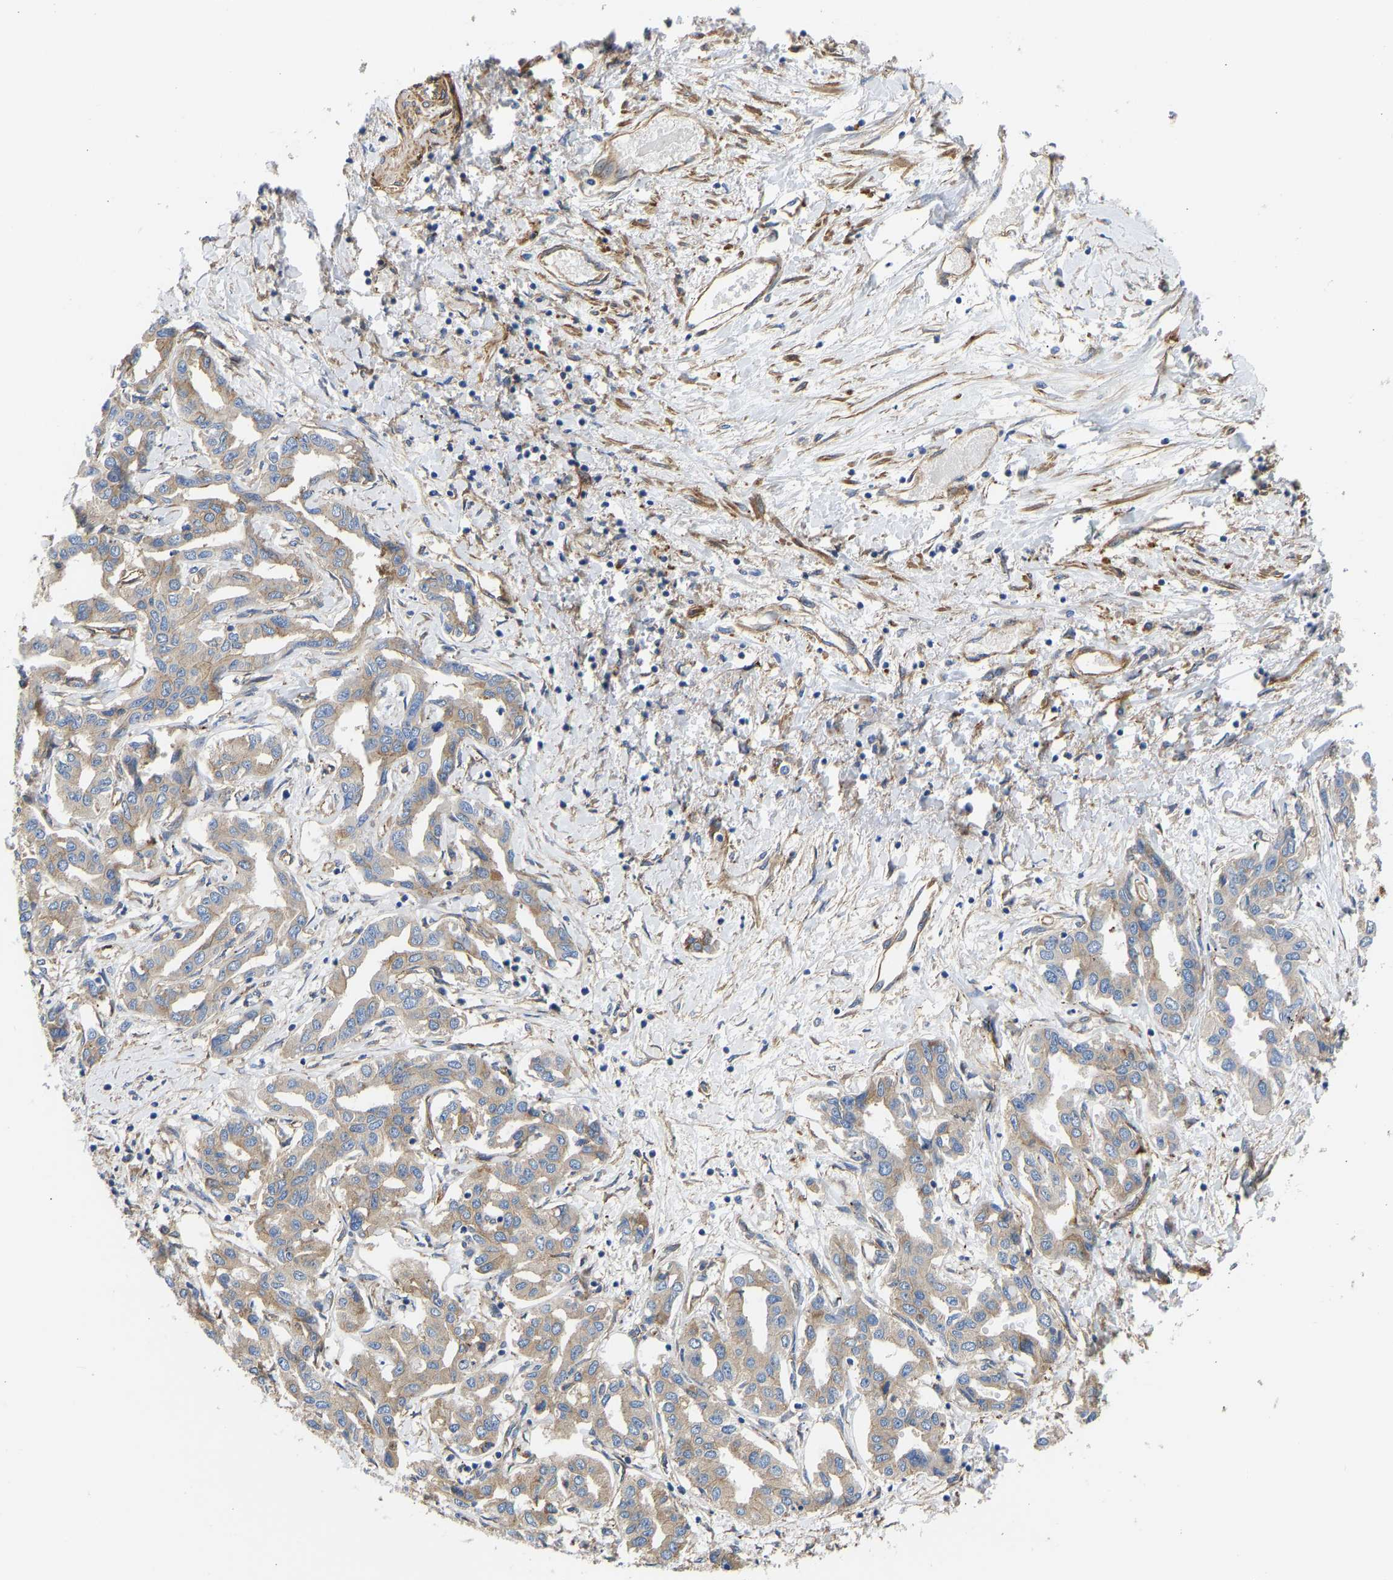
{"staining": {"intensity": "moderate", "quantity": ">75%", "location": "cytoplasmic/membranous"}, "tissue": "liver cancer", "cell_type": "Tumor cells", "image_type": "cancer", "snomed": [{"axis": "morphology", "description": "Cholangiocarcinoma"}, {"axis": "topography", "description": "Liver"}], "caption": "An IHC micrograph of neoplastic tissue is shown. Protein staining in brown labels moderate cytoplasmic/membranous positivity in cholangiocarcinoma (liver) within tumor cells.", "gene": "MYO1C", "patient": {"sex": "male", "age": 59}}